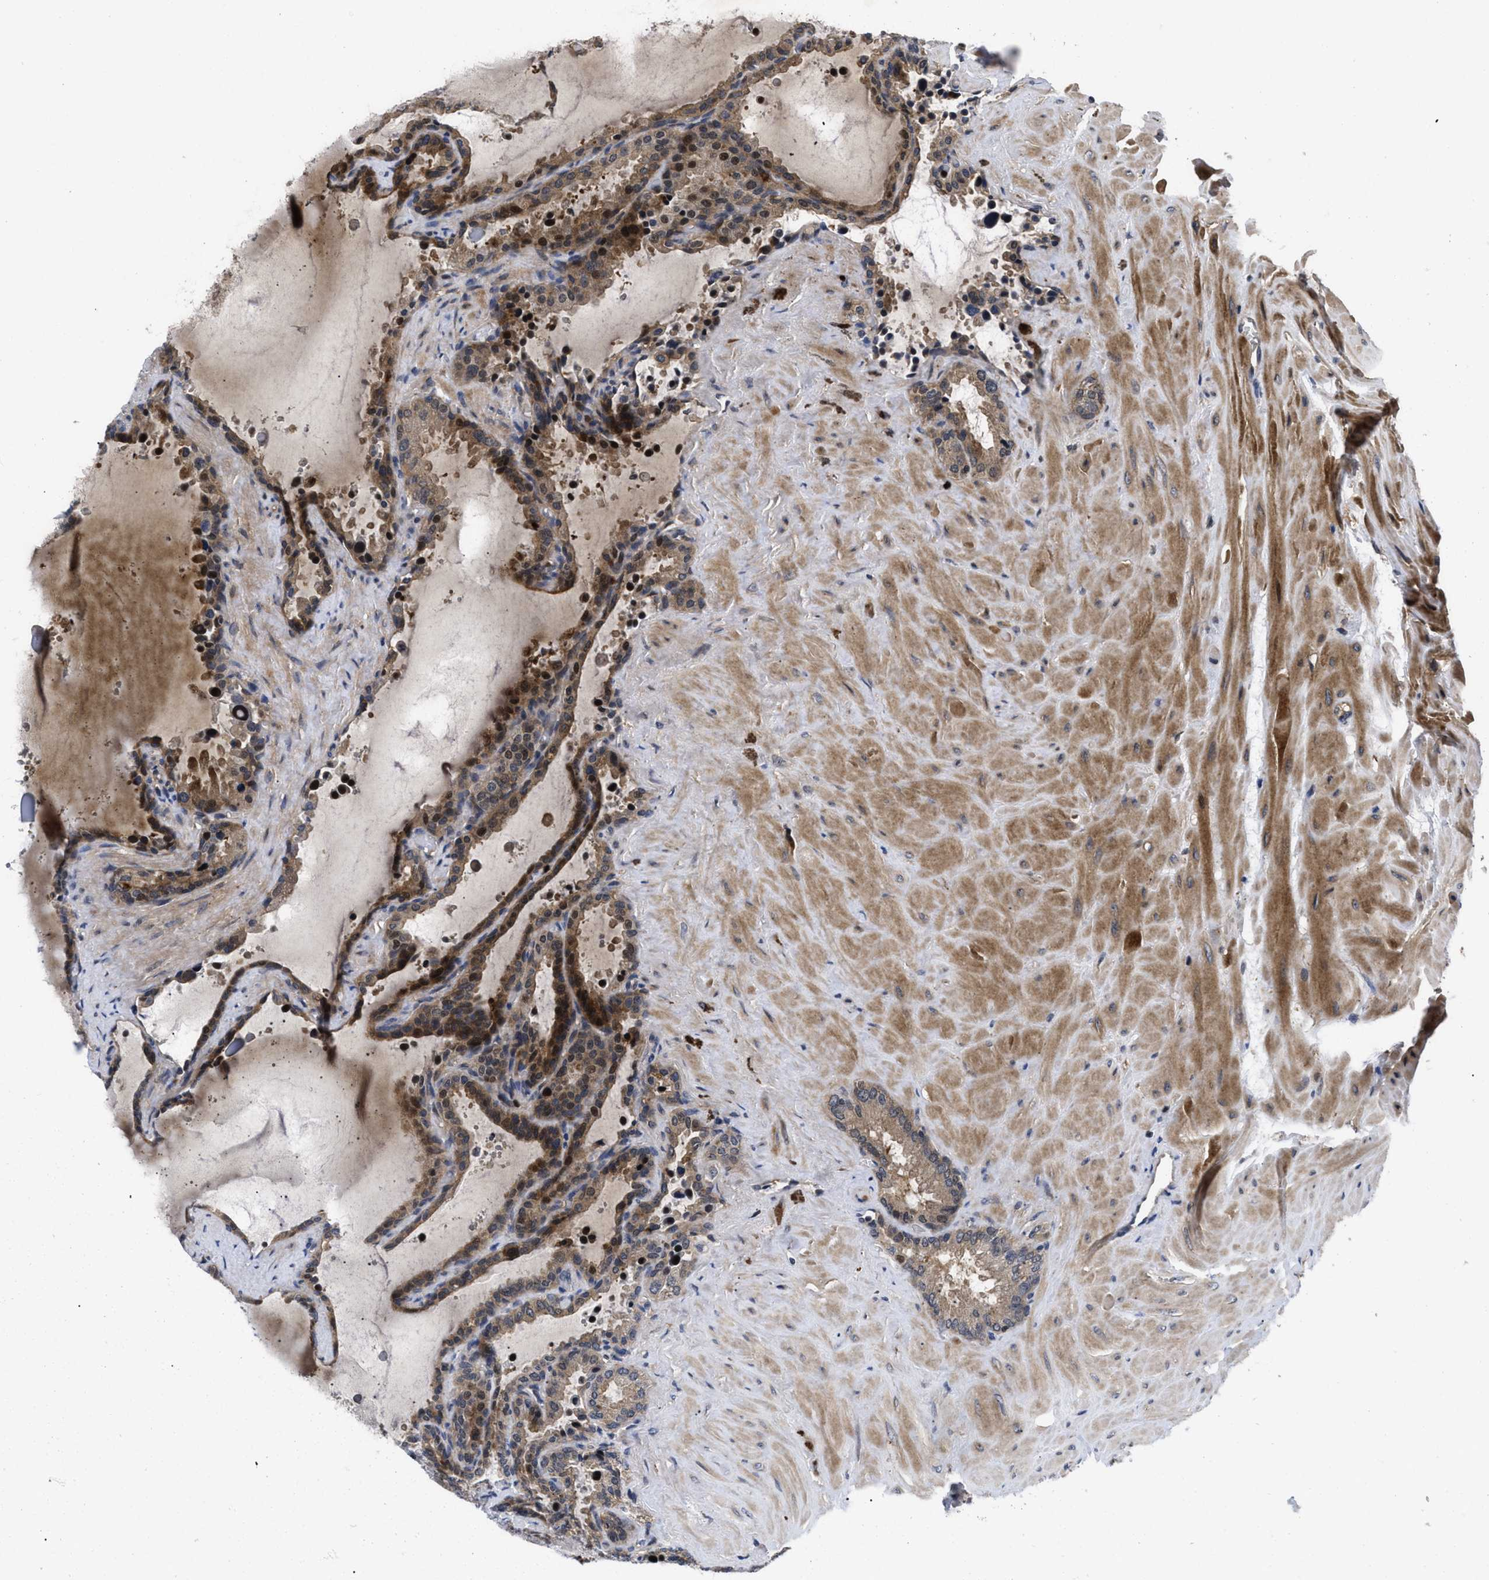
{"staining": {"intensity": "moderate", "quantity": ">75%", "location": "cytoplasmic/membranous,nuclear"}, "tissue": "seminal vesicle", "cell_type": "Glandular cells", "image_type": "normal", "snomed": [{"axis": "morphology", "description": "Normal tissue, NOS"}, {"axis": "topography", "description": "Seminal veicle"}], "caption": "Protein staining of normal seminal vesicle reveals moderate cytoplasmic/membranous,nuclear staining in about >75% of glandular cells.", "gene": "FAM200A", "patient": {"sex": "male", "age": 46}}